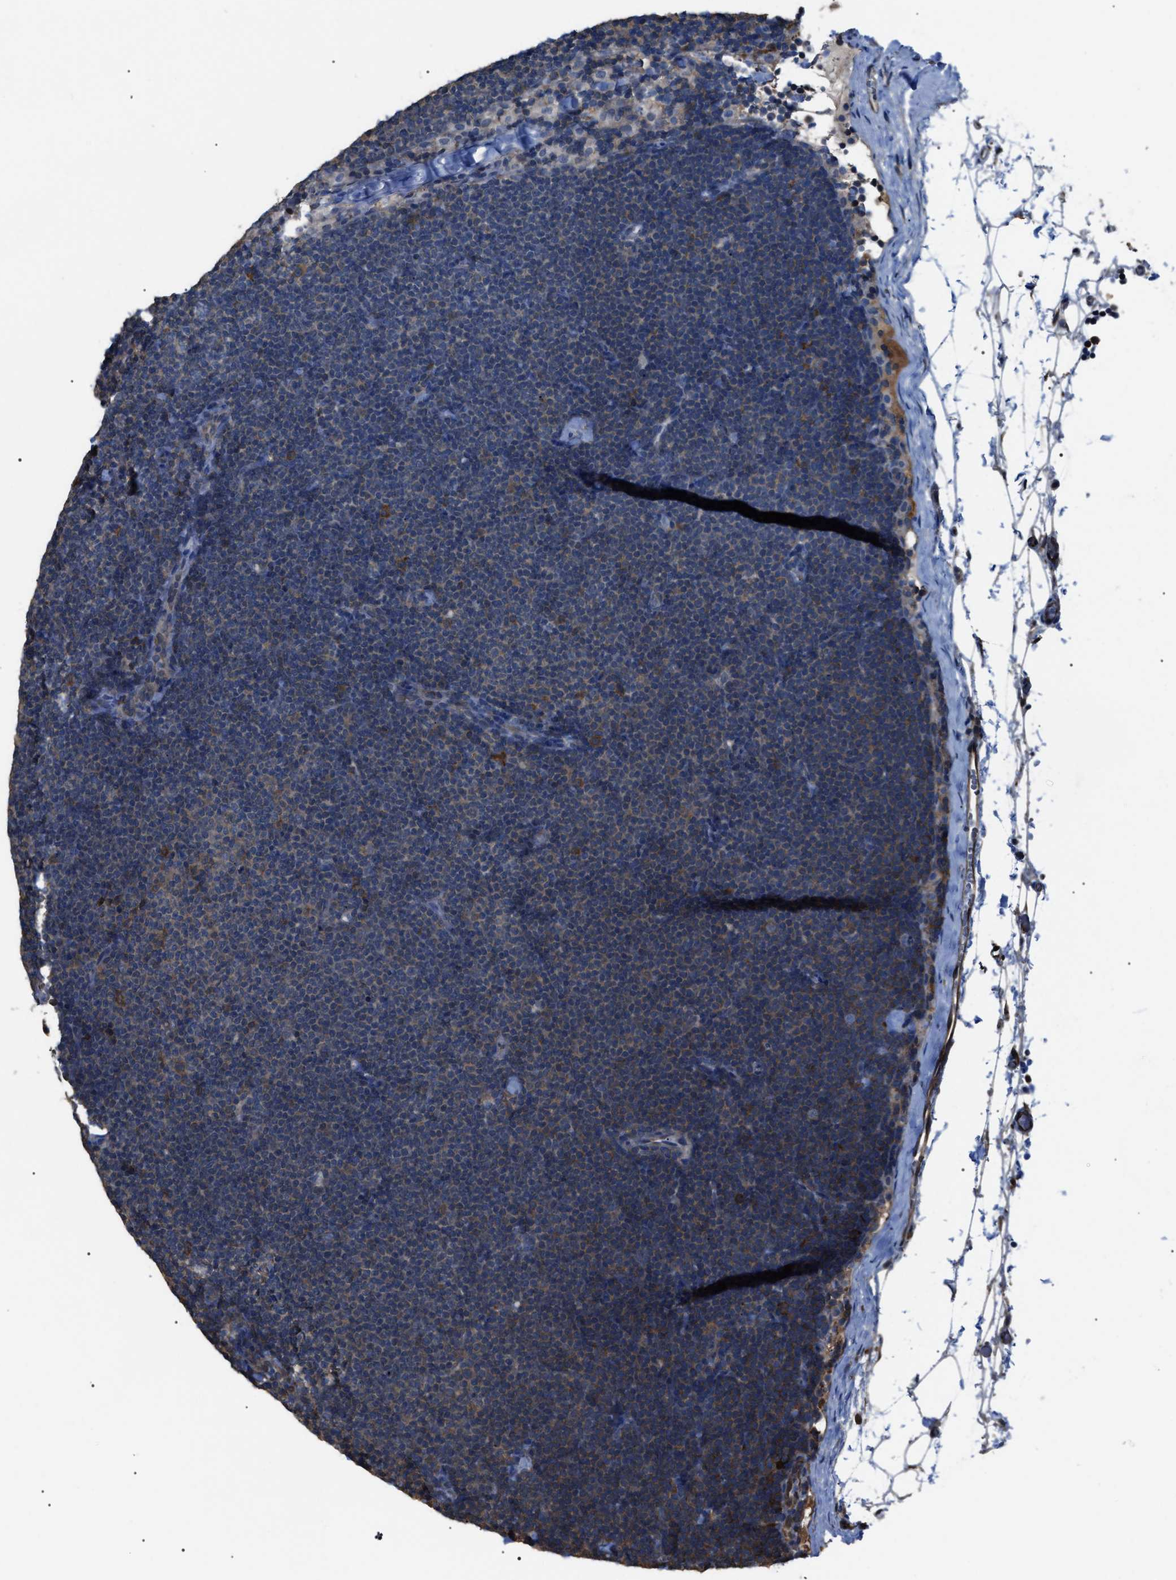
{"staining": {"intensity": "weak", "quantity": "25%-75%", "location": "cytoplasmic/membranous"}, "tissue": "lymphoma", "cell_type": "Tumor cells", "image_type": "cancer", "snomed": [{"axis": "morphology", "description": "Malignant lymphoma, non-Hodgkin's type, Low grade"}, {"axis": "topography", "description": "Lymph node"}], "caption": "An immunohistochemistry (IHC) image of neoplastic tissue is shown. Protein staining in brown shows weak cytoplasmic/membranous positivity in lymphoma within tumor cells.", "gene": "PDCD5", "patient": {"sex": "female", "age": 53}}